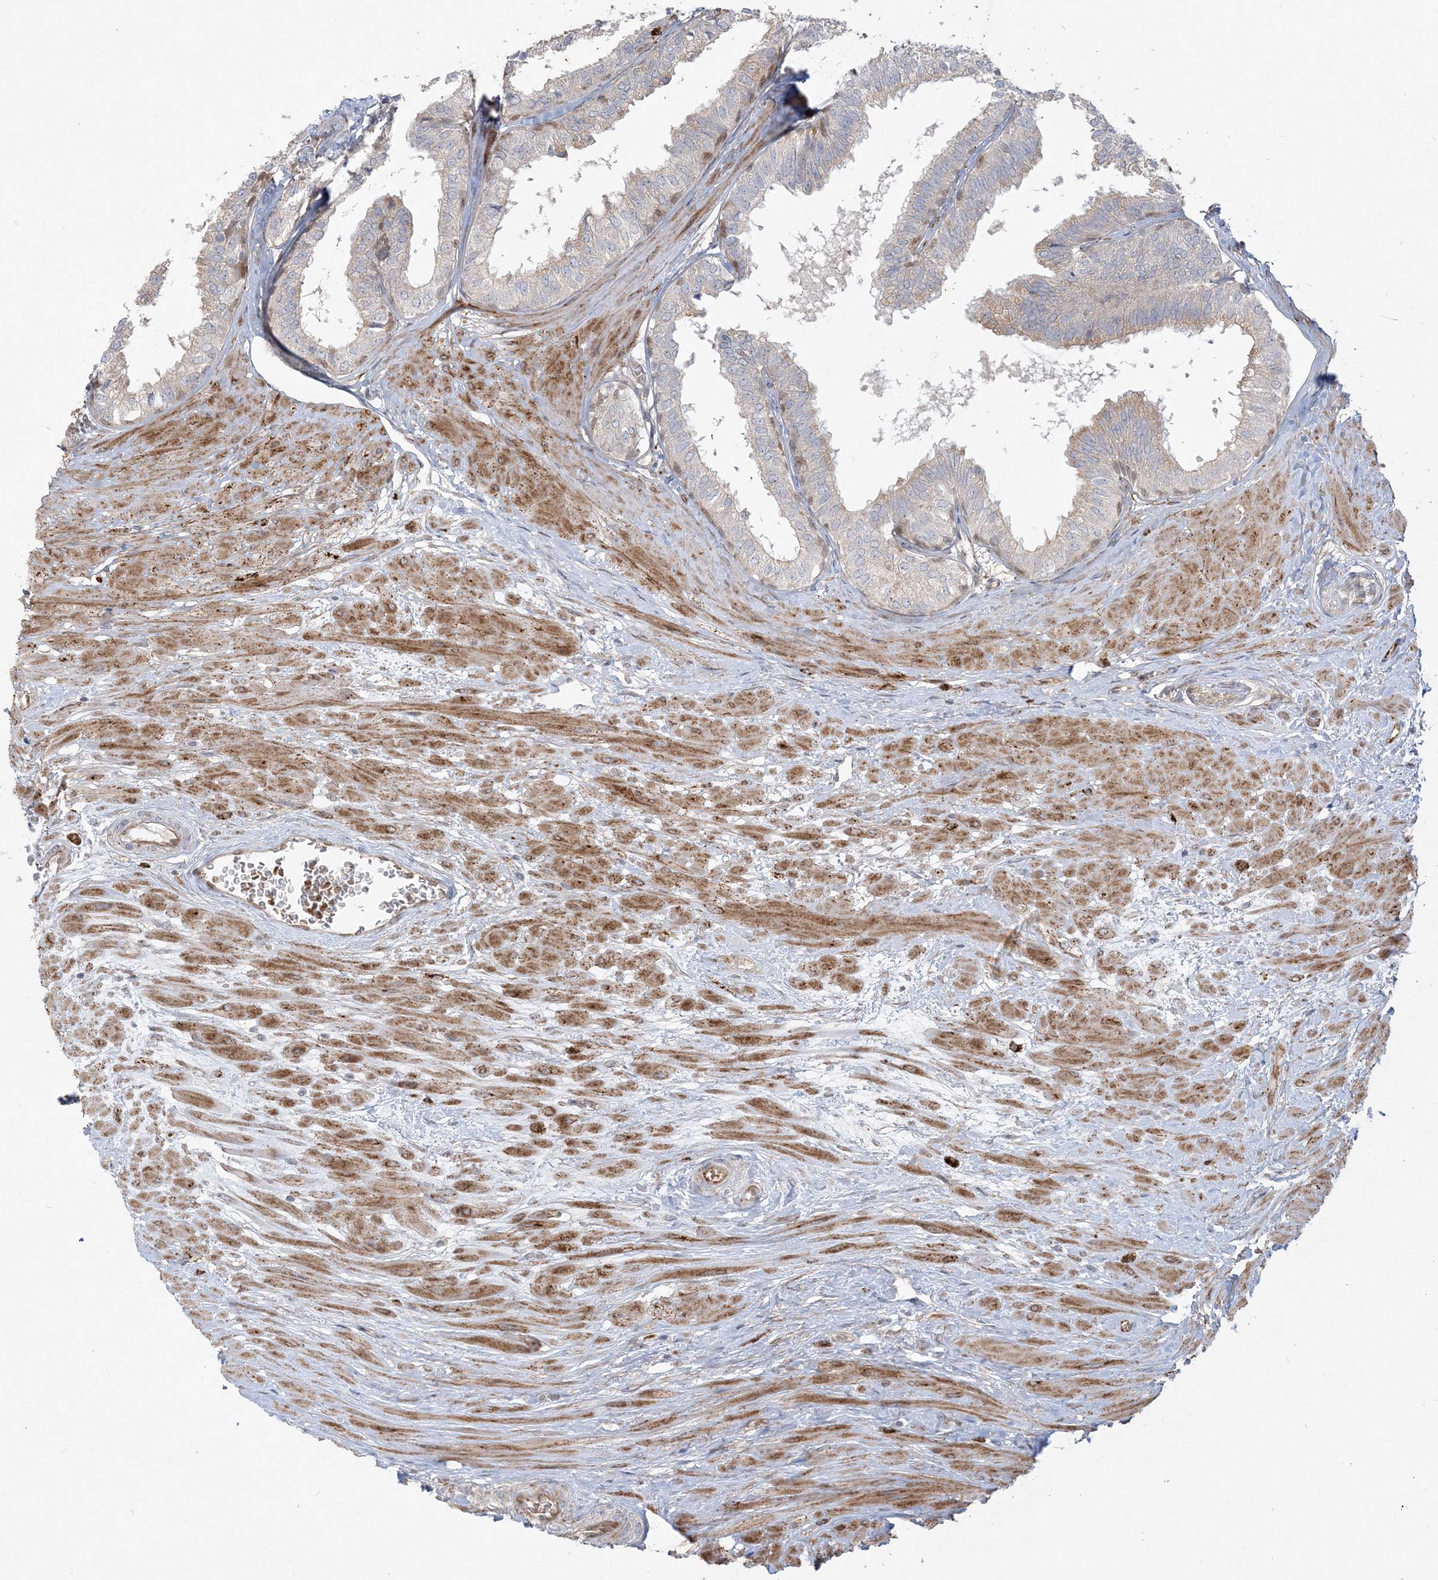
{"staining": {"intensity": "moderate", "quantity": "<25%", "location": "cytoplasmic/membranous,nuclear"}, "tissue": "prostate", "cell_type": "Glandular cells", "image_type": "normal", "snomed": [{"axis": "morphology", "description": "Normal tissue, NOS"}, {"axis": "topography", "description": "Prostate"}], "caption": "A low amount of moderate cytoplasmic/membranous,nuclear staining is identified in approximately <25% of glandular cells in normal prostate.", "gene": "INPP1", "patient": {"sex": "male", "age": 48}}